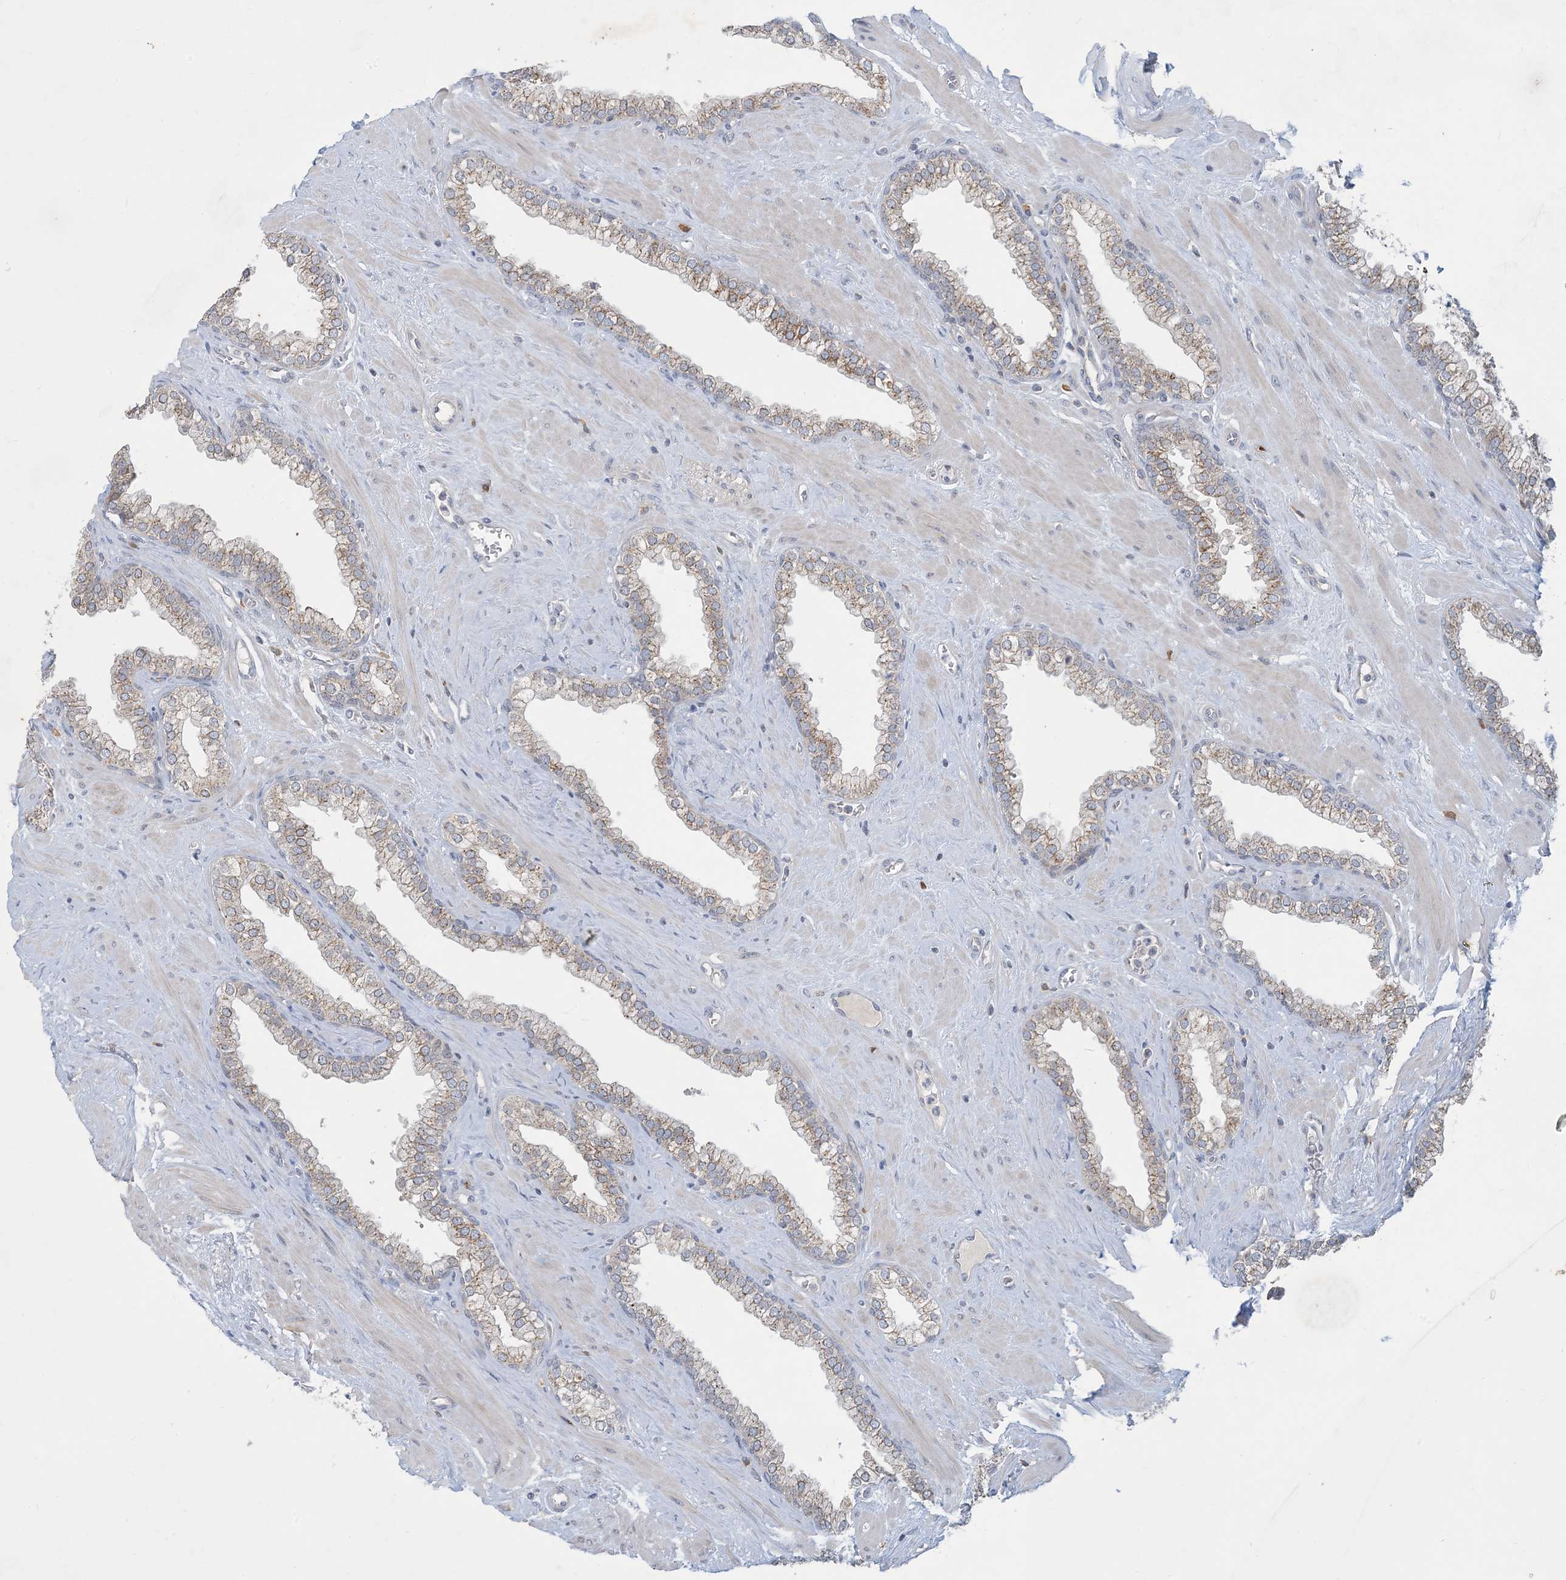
{"staining": {"intensity": "weak", "quantity": ">75%", "location": "cytoplasmic/membranous"}, "tissue": "prostate", "cell_type": "Glandular cells", "image_type": "normal", "snomed": [{"axis": "morphology", "description": "Normal tissue, NOS"}, {"axis": "morphology", "description": "Urothelial carcinoma, Low grade"}, {"axis": "topography", "description": "Urinary bladder"}, {"axis": "topography", "description": "Prostate"}], "caption": "A micrograph of human prostate stained for a protein displays weak cytoplasmic/membranous brown staining in glandular cells. The protein of interest is stained brown, and the nuclei are stained in blue (DAB (3,3'-diaminobenzidine) IHC with brightfield microscopy, high magnification).", "gene": "CCDC14", "patient": {"sex": "male", "age": 60}}